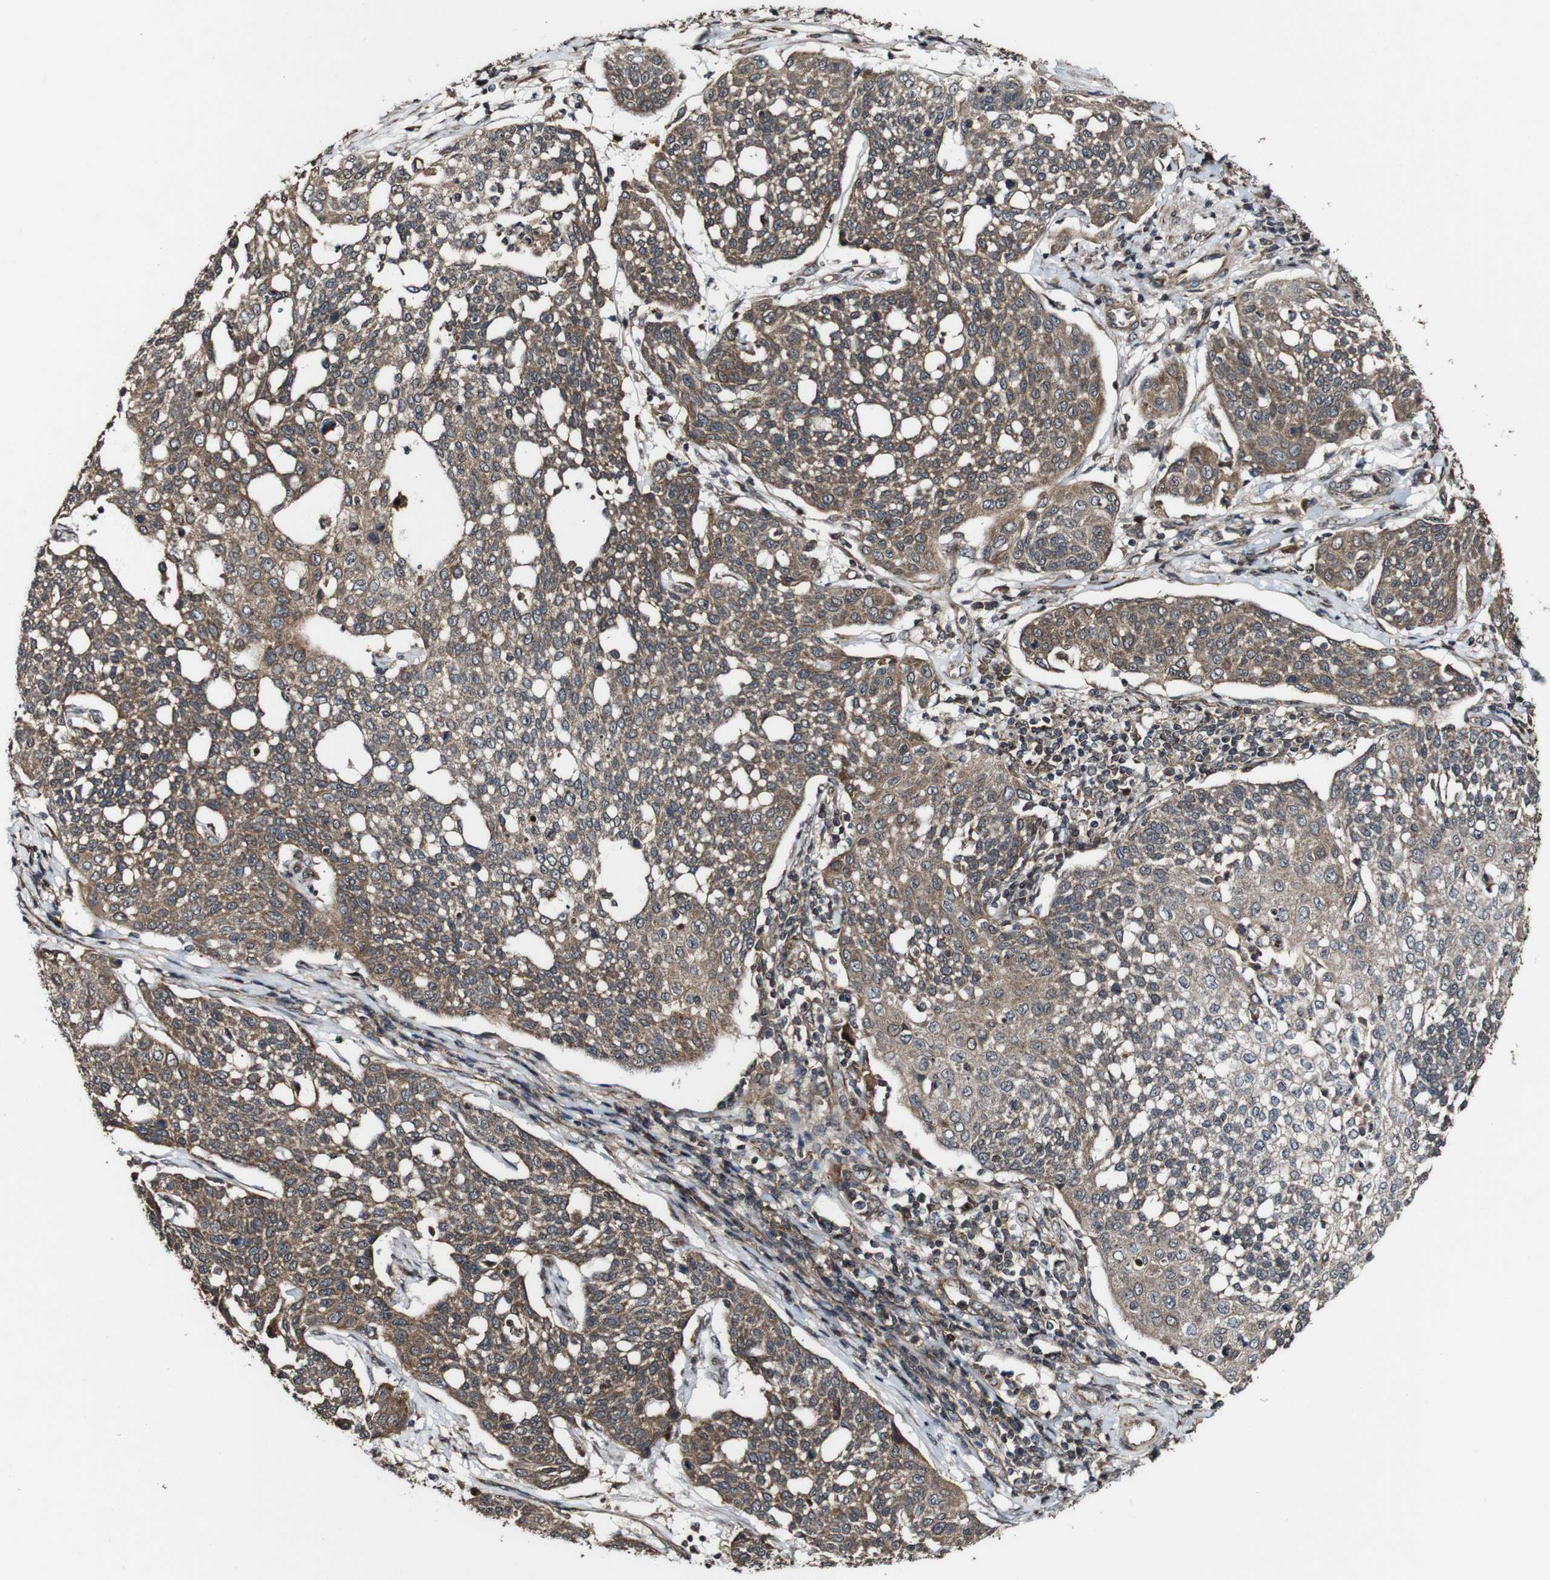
{"staining": {"intensity": "moderate", "quantity": ">75%", "location": "cytoplasmic/membranous"}, "tissue": "cervical cancer", "cell_type": "Tumor cells", "image_type": "cancer", "snomed": [{"axis": "morphology", "description": "Squamous cell carcinoma, NOS"}, {"axis": "topography", "description": "Cervix"}], "caption": "A micrograph of cervical cancer stained for a protein displays moderate cytoplasmic/membranous brown staining in tumor cells.", "gene": "BTN3A3", "patient": {"sex": "female", "age": 34}}